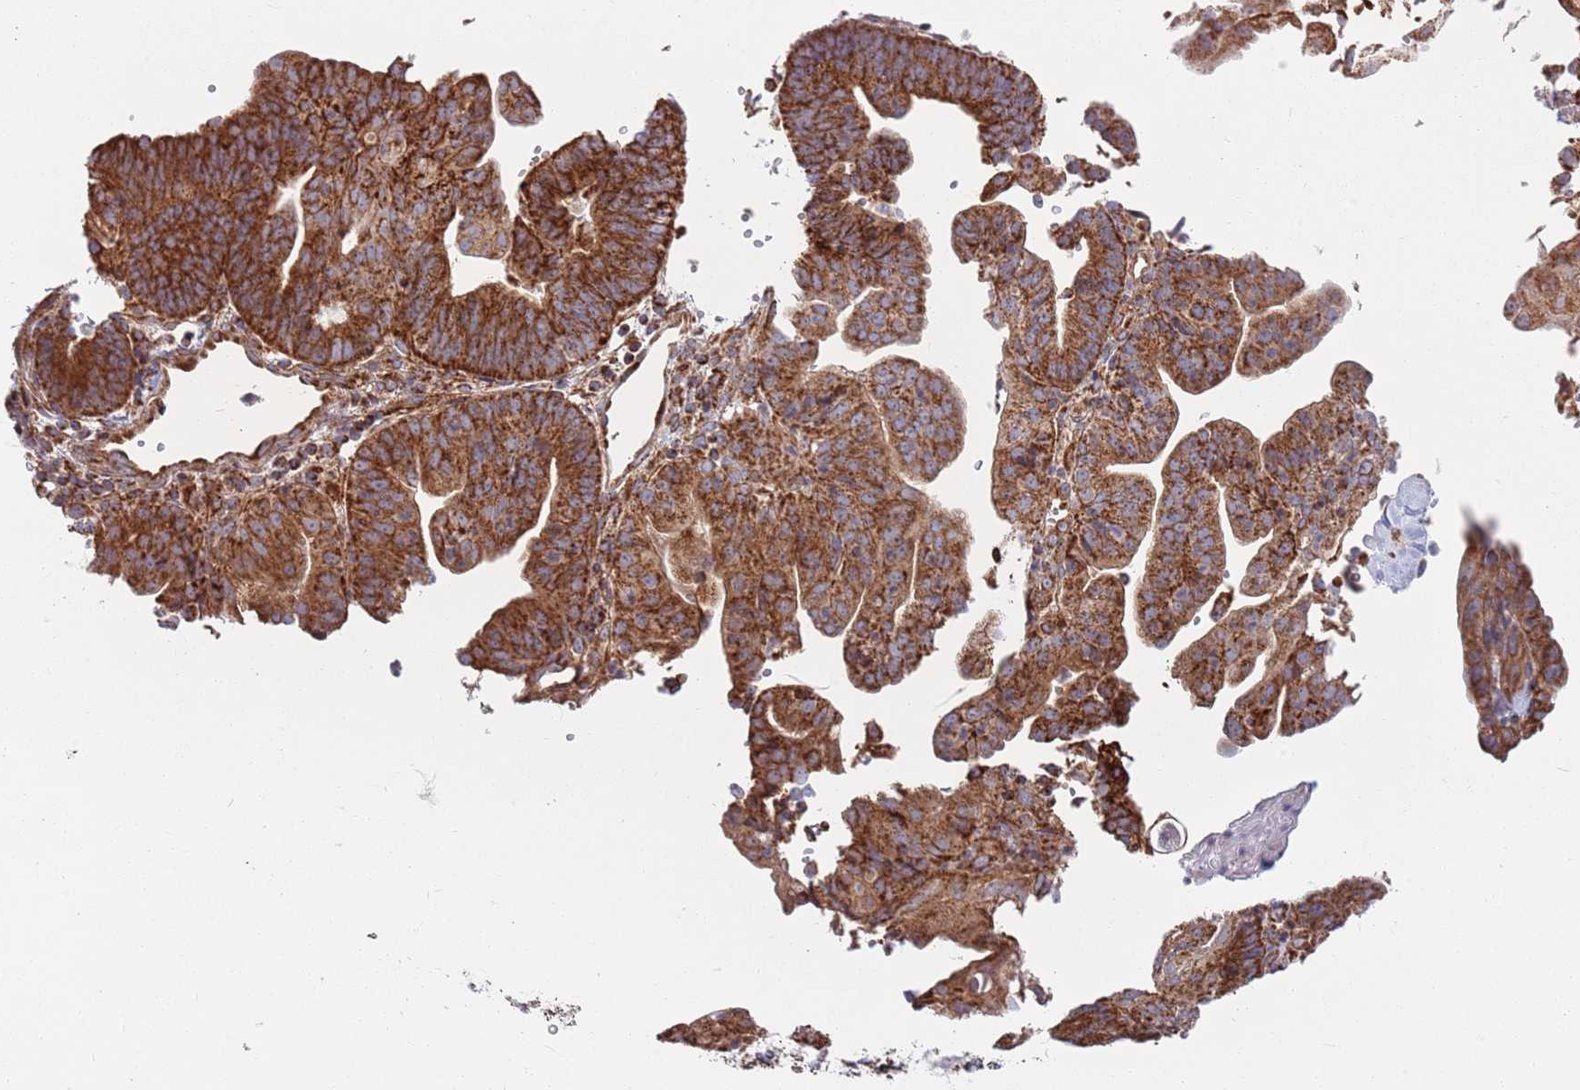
{"staining": {"intensity": "strong", "quantity": ">75%", "location": "cytoplasmic/membranous"}, "tissue": "endometrial cancer", "cell_type": "Tumor cells", "image_type": "cancer", "snomed": [{"axis": "morphology", "description": "Adenocarcinoma, NOS"}, {"axis": "topography", "description": "Endometrium"}], "caption": "Immunohistochemical staining of human adenocarcinoma (endometrial) reveals high levels of strong cytoplasmic/membranous protein positivity in approximately >75% of tumor cells.", "gene": "ATP5PD", "patient": {"sex": "female", "age": 56}}